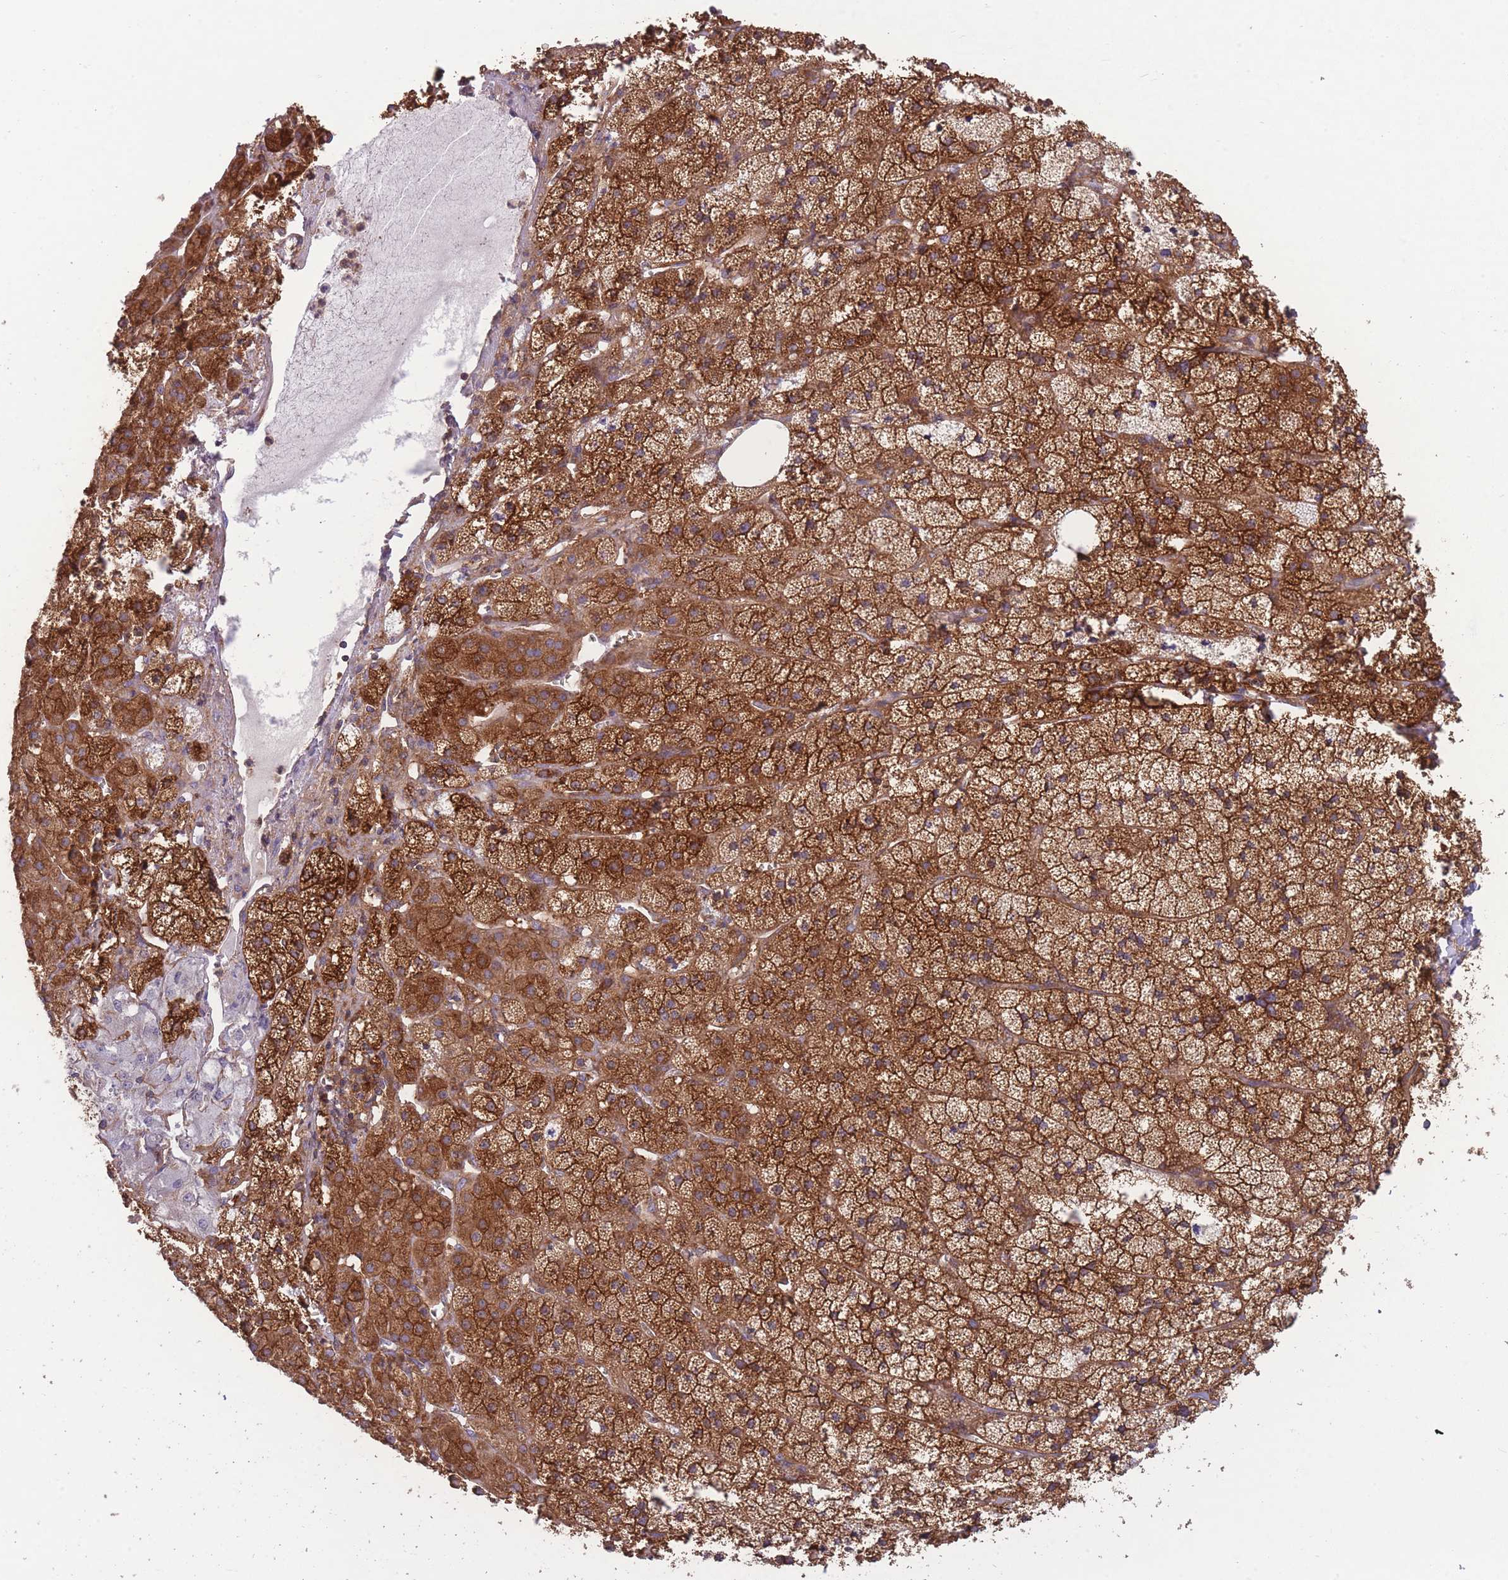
{"staining": {"intensity": "strong", "quantity": ">75%", "location": "cytoplasmic/membranous"}, "tissue": "adrenal gland", "cell_type": "Glandular cells", "image_type": "normal", "snomed": [{"axis": "morphology", "description": "Normal tissue, NOS"}, {"axis": "topography", "description": "Adrenal gland"}], "caption": "Adrenal gland was stained to show a protein in brown. There is high levels of strong cytoplasmic/membranous positivity in about >75% of glandular cells.", "gene": "PRKAR1A", "patient": {"sex": "female", "age": 52}}